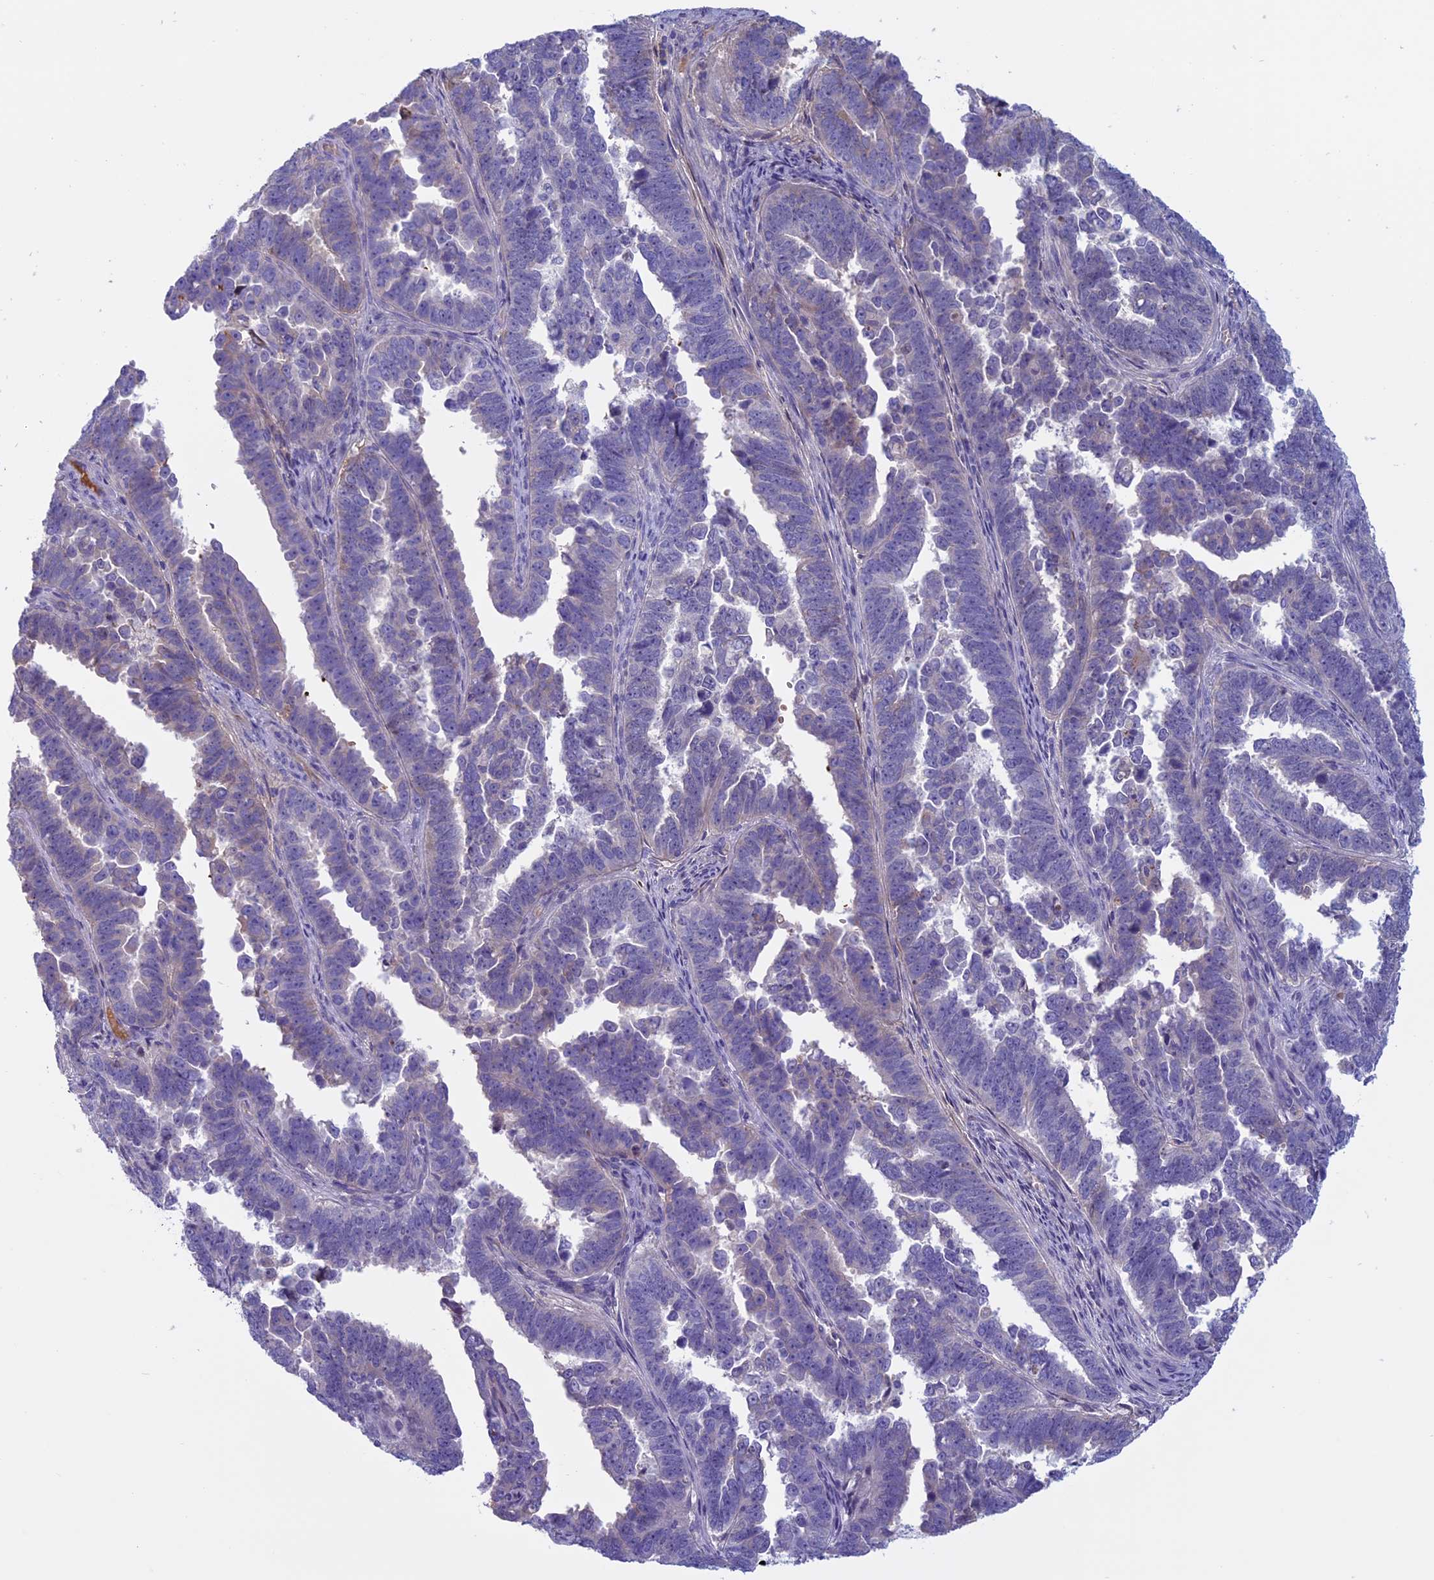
{"staining": {"intensity": "negative", "quantity": "none", "location": "none"}, "tissue": "endometrial cancer", "cell_type": "Tumor cells", "image_type": "cancer", "snomed": [{"axis": "morphology", "description": "Adenocarcinoma, NOS"}, {"axis": "topography", "description": "Endometrium"}], "caption": "Tumor cells are negative for brown protein staining in endometrial cancer (adenocarcinoma).", "gene": "ANGPTL2", "patient": {"sex": "female", "age": 75}}